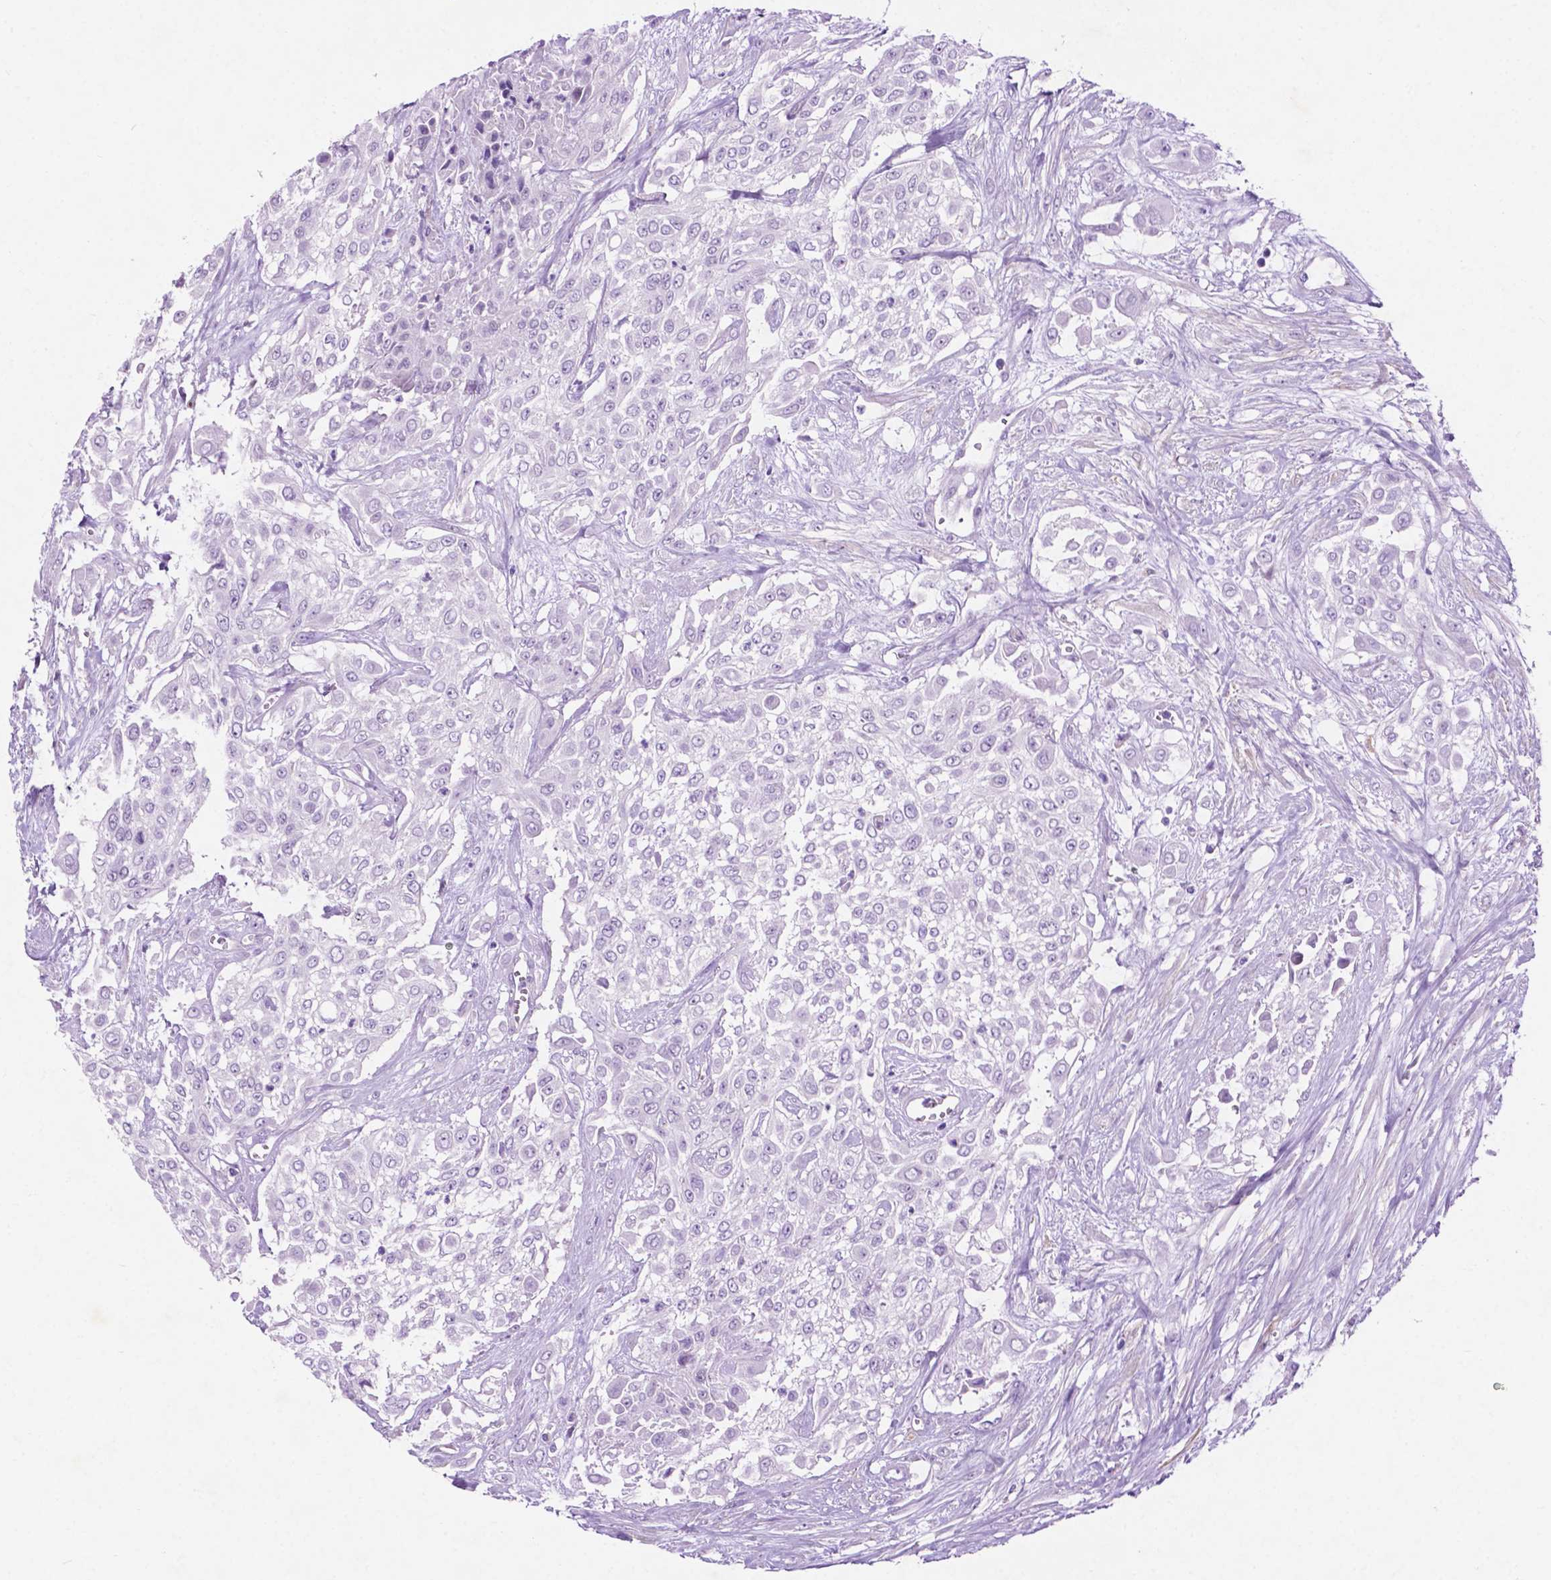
{"staining": {"intensity": "negative", "quantity": "none", "location": "none"}, "tissue": "urothelial cancer", "cell_type": "Tumor cells", "image_type": "cancer", "snomed": [{"axis": "morphology", "description": "Urothelial carcinoma, High grade"}, {"axis": "topography", "description": "Urinary bladder"}], "caption": "The histopathology image displays no significant staining in tumor cells of urothelial carcinoma (high-grade).", "gene": "ASPG", "patient": {"sex": "male", "age": 57}}